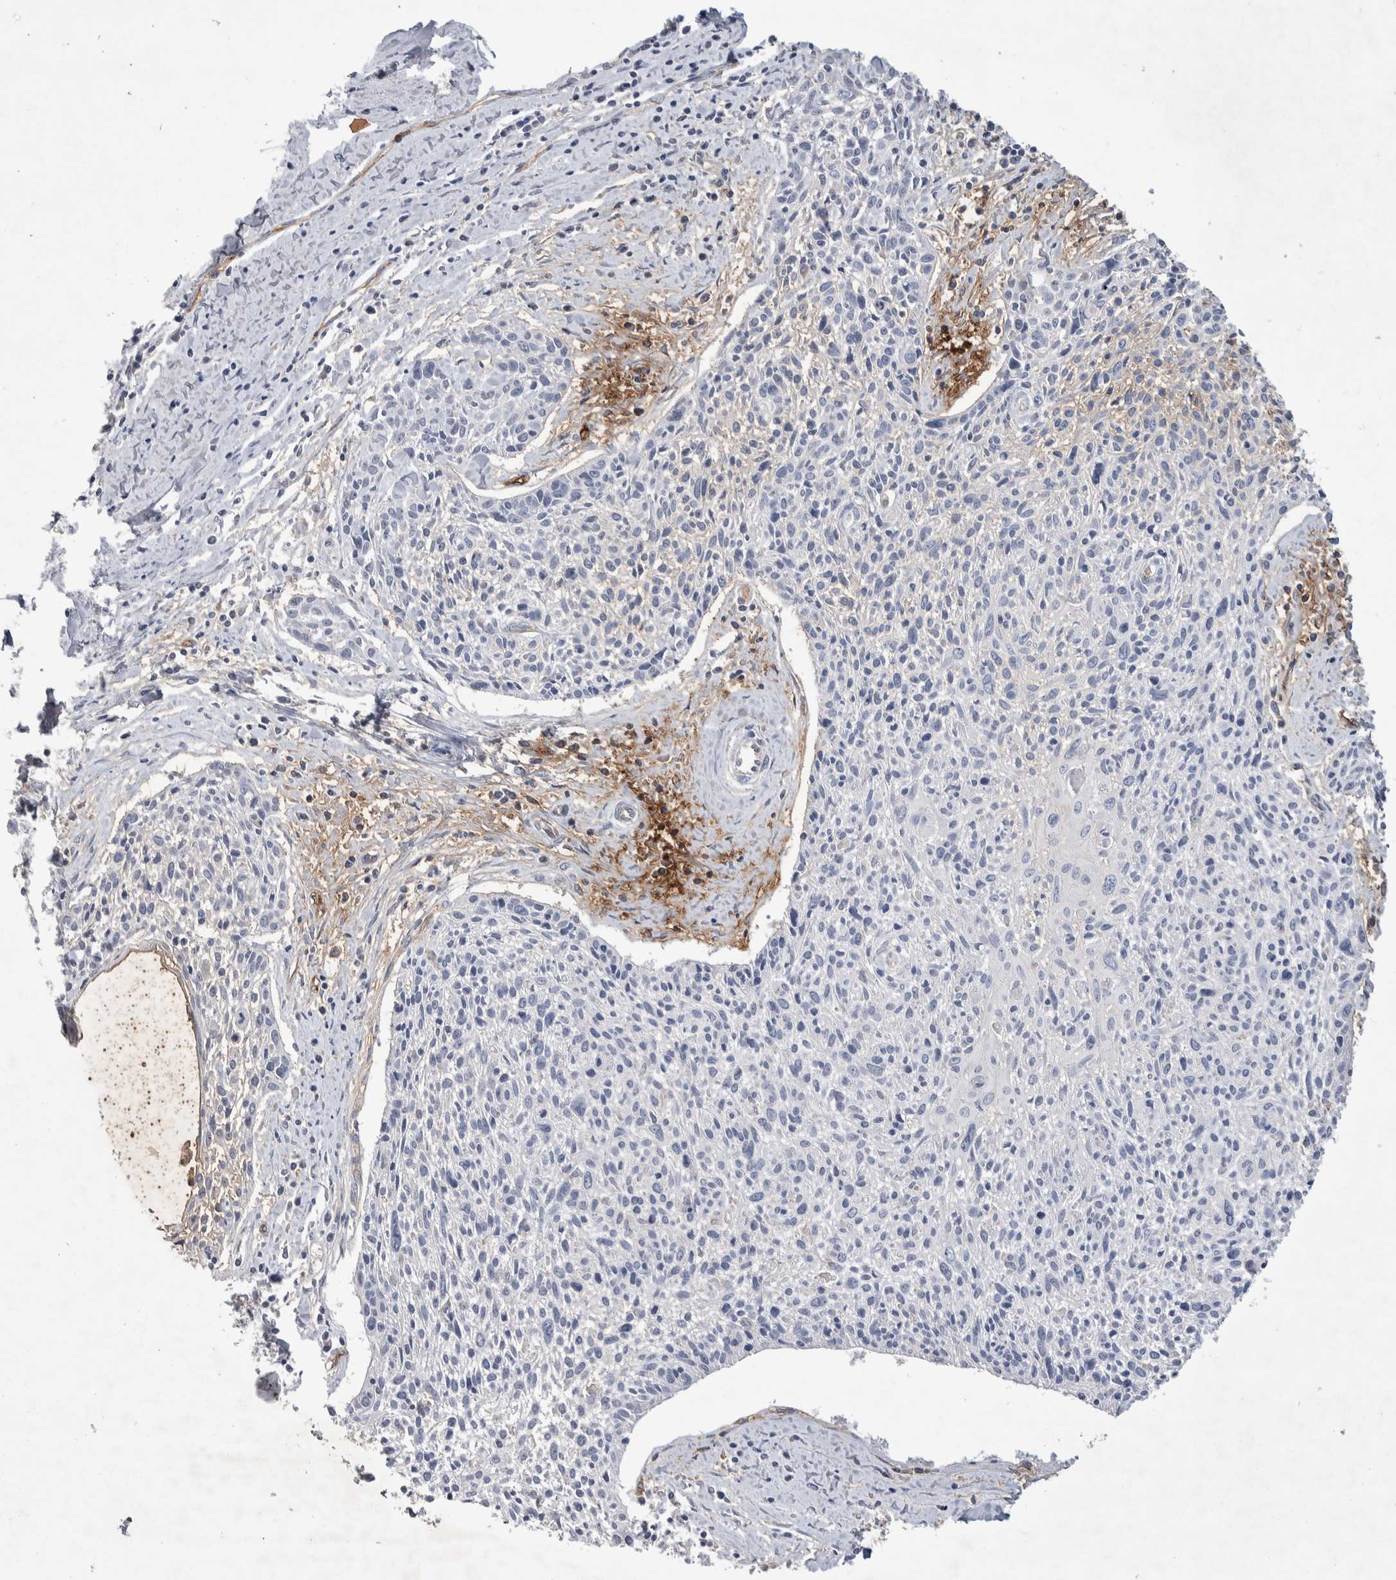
{"staining": {"intensity": "negative", "quantity": "none", "location": "none"}, "tissue": "cervical cancer", "cell_type": "Tumor cells", "image_type": "cancer", "snomed": [{"axis": "morphology", "description": "Squamous cell carcinoma, NOS"}, {"axis": "topography", "description": "Cervix"}], "caption": "Cervical squamous cell carcinoma was stained to show a protein in brown. There is no significant staining in tumor cells. (Stains: DAB immunohistochemistry (IHC) with hematoxylin counter stain, Microscopy: brightfield microscopy at high magnification).", "gene": "CEP131", "patient": {"sex": "female", "age": 51}}